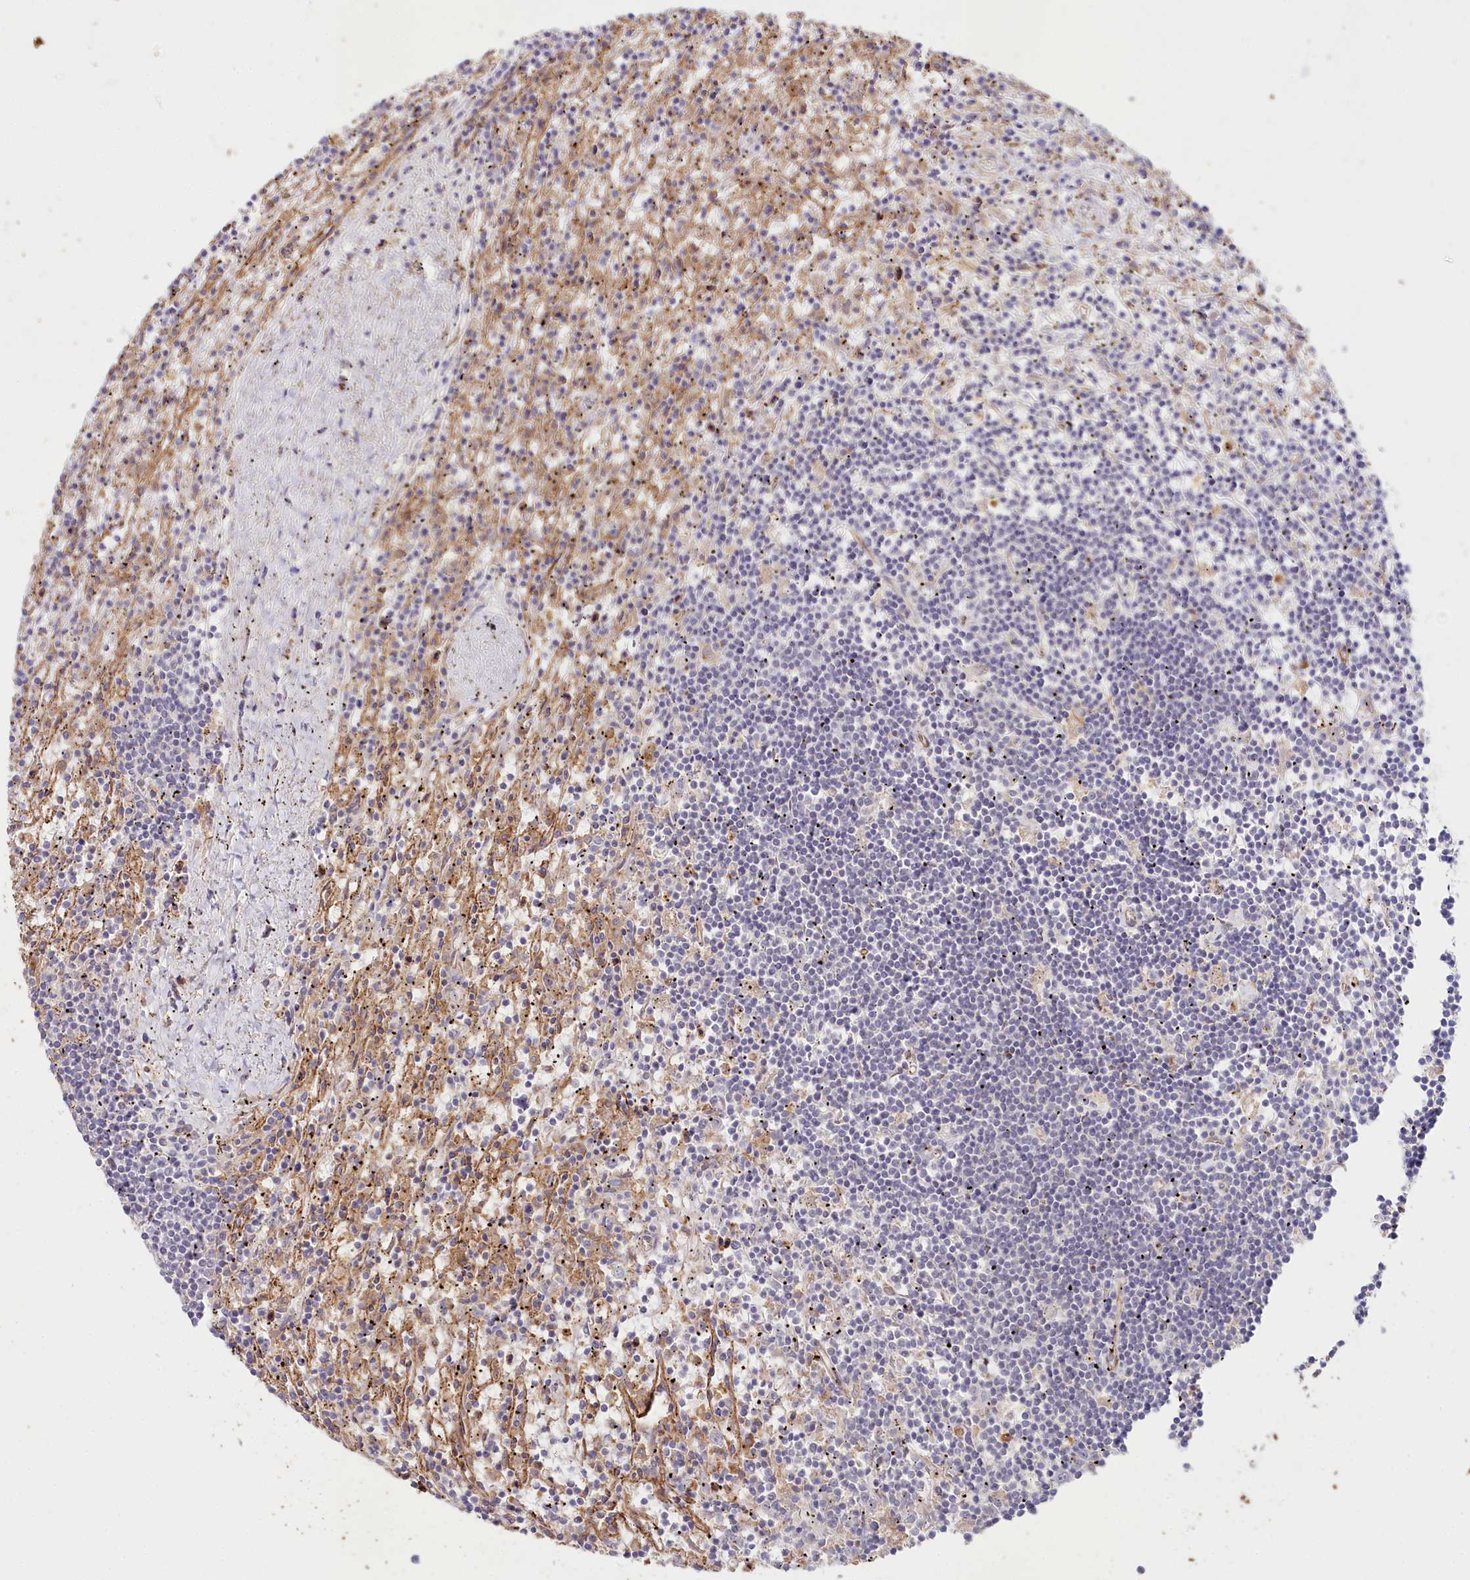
{"staining": {"intensity": "negative", "quantity": "none", "location": "none"}, "tissue": "lymphoma", "cell_type": "Tumor cells", "image_type": "cancer", "snomed": [{"axis": "morphology", "description": "Malignant lymphoma, non-Hodgkin's type, Low grade"}, {"axis": "topography", "description": "Spleen"}], "caption": "DAB immunohistochemical staining of lymphoma displays no significant staining in tumor cells.", "gene": "ALDH3B1", "patient": {"sex": "male", "age": 76}}